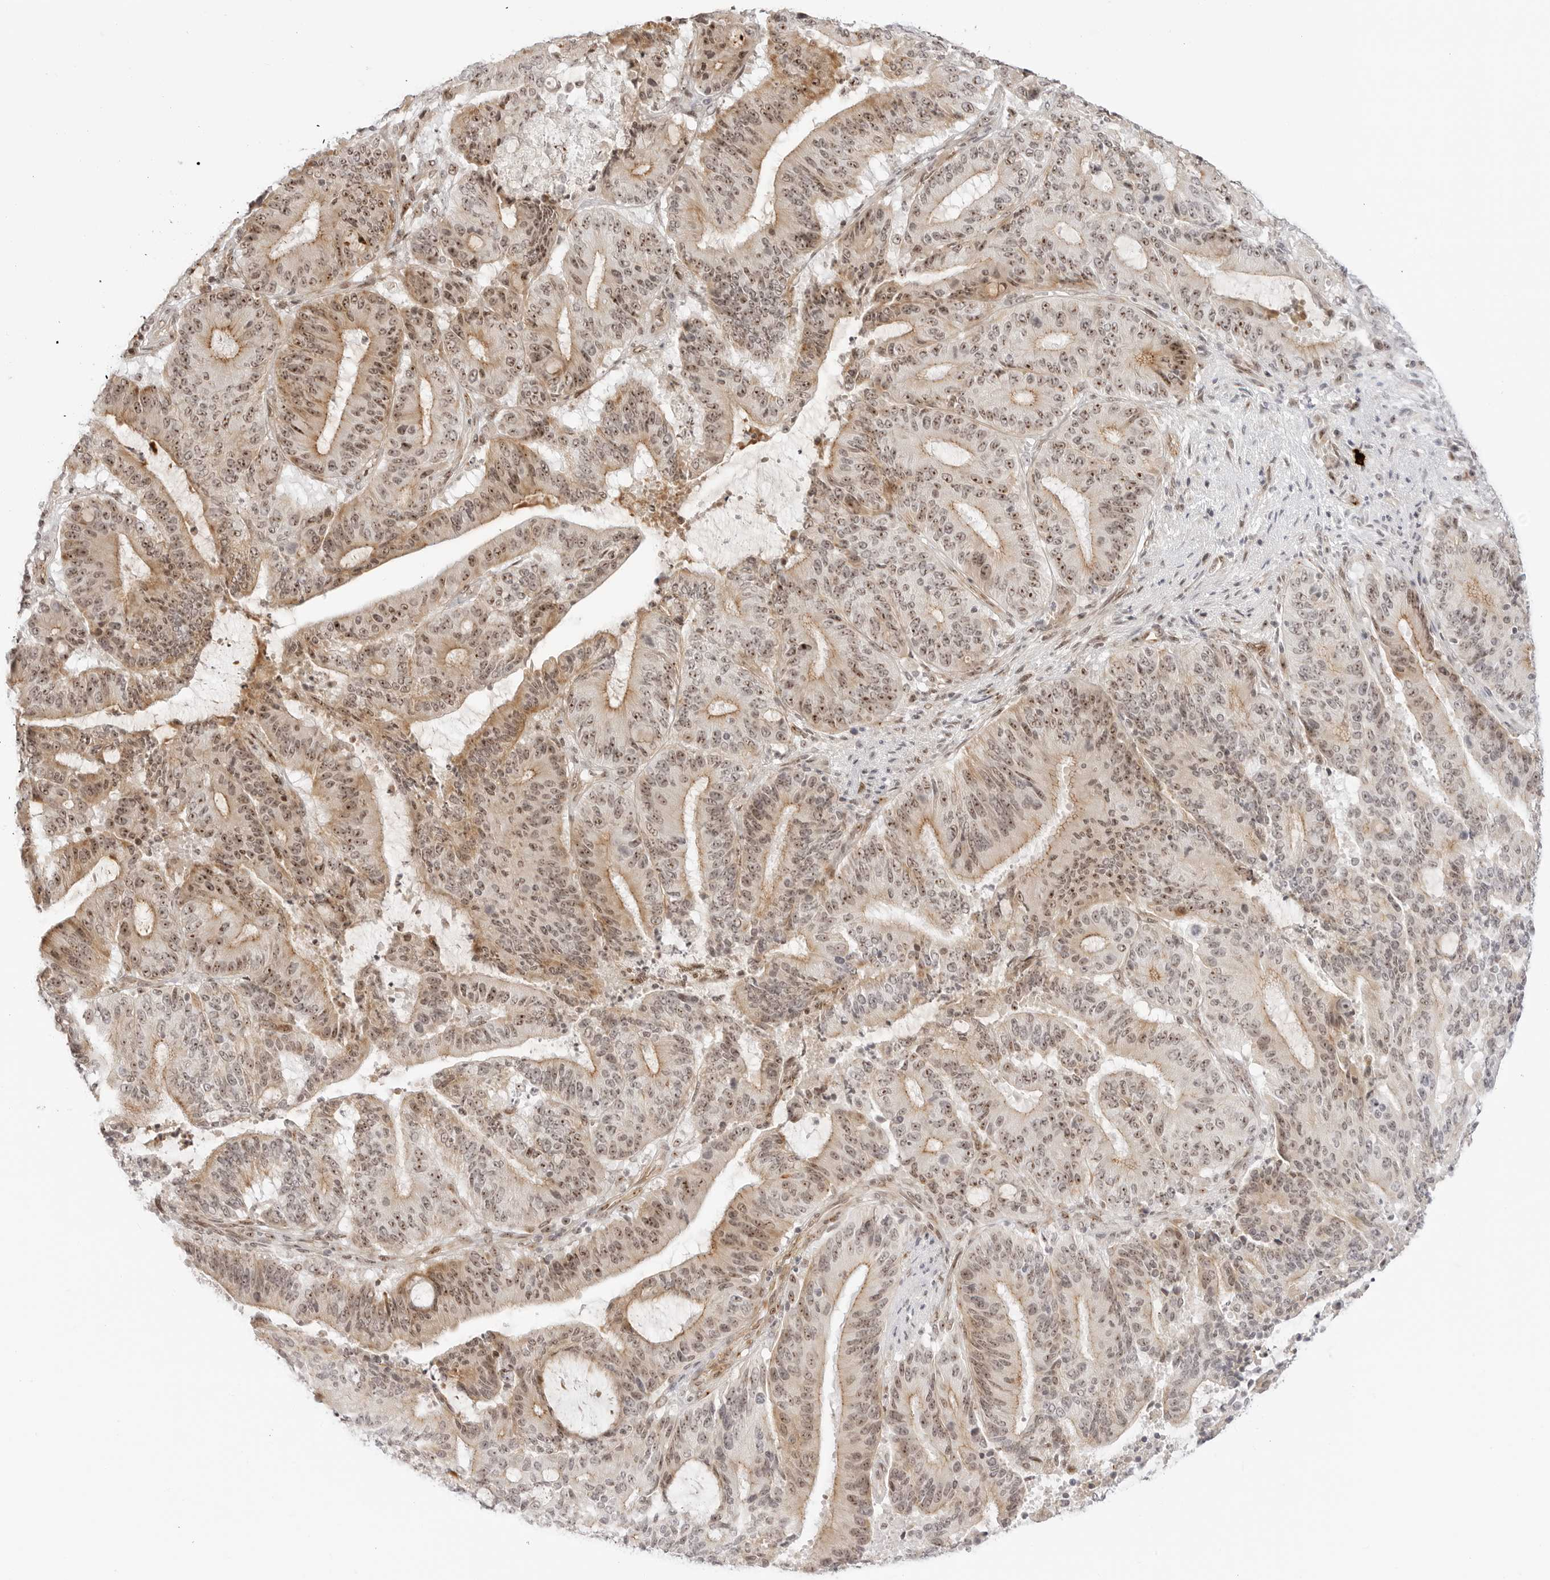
{"staining": {"intensity": "moderate", "quantity": ">75%", "location": "cytoplasmic/membranous,nuclear"}, "tissue": "liver cancer", "cell_type": "Tumor cells", "image_type": "cancer", "snomed": [{"axis": "morphology", "description": "Normal tissue, NOS"}, {"axis": "morphology", "description": "Cholangiocarcinoma"}, {"axis": "topography", "description": "Liver"}, {"axis": "topography", "description": "Peripheral nerve tissue"}], "caption": "This is an image of IHC staining of liver cholangiocarcinoma, which shows moderate expression in the cytoplasmic/membranous and nuclear of tumor cells.", "gene": "HIPK3", "patient": {"sex": "female", "age": 73}}